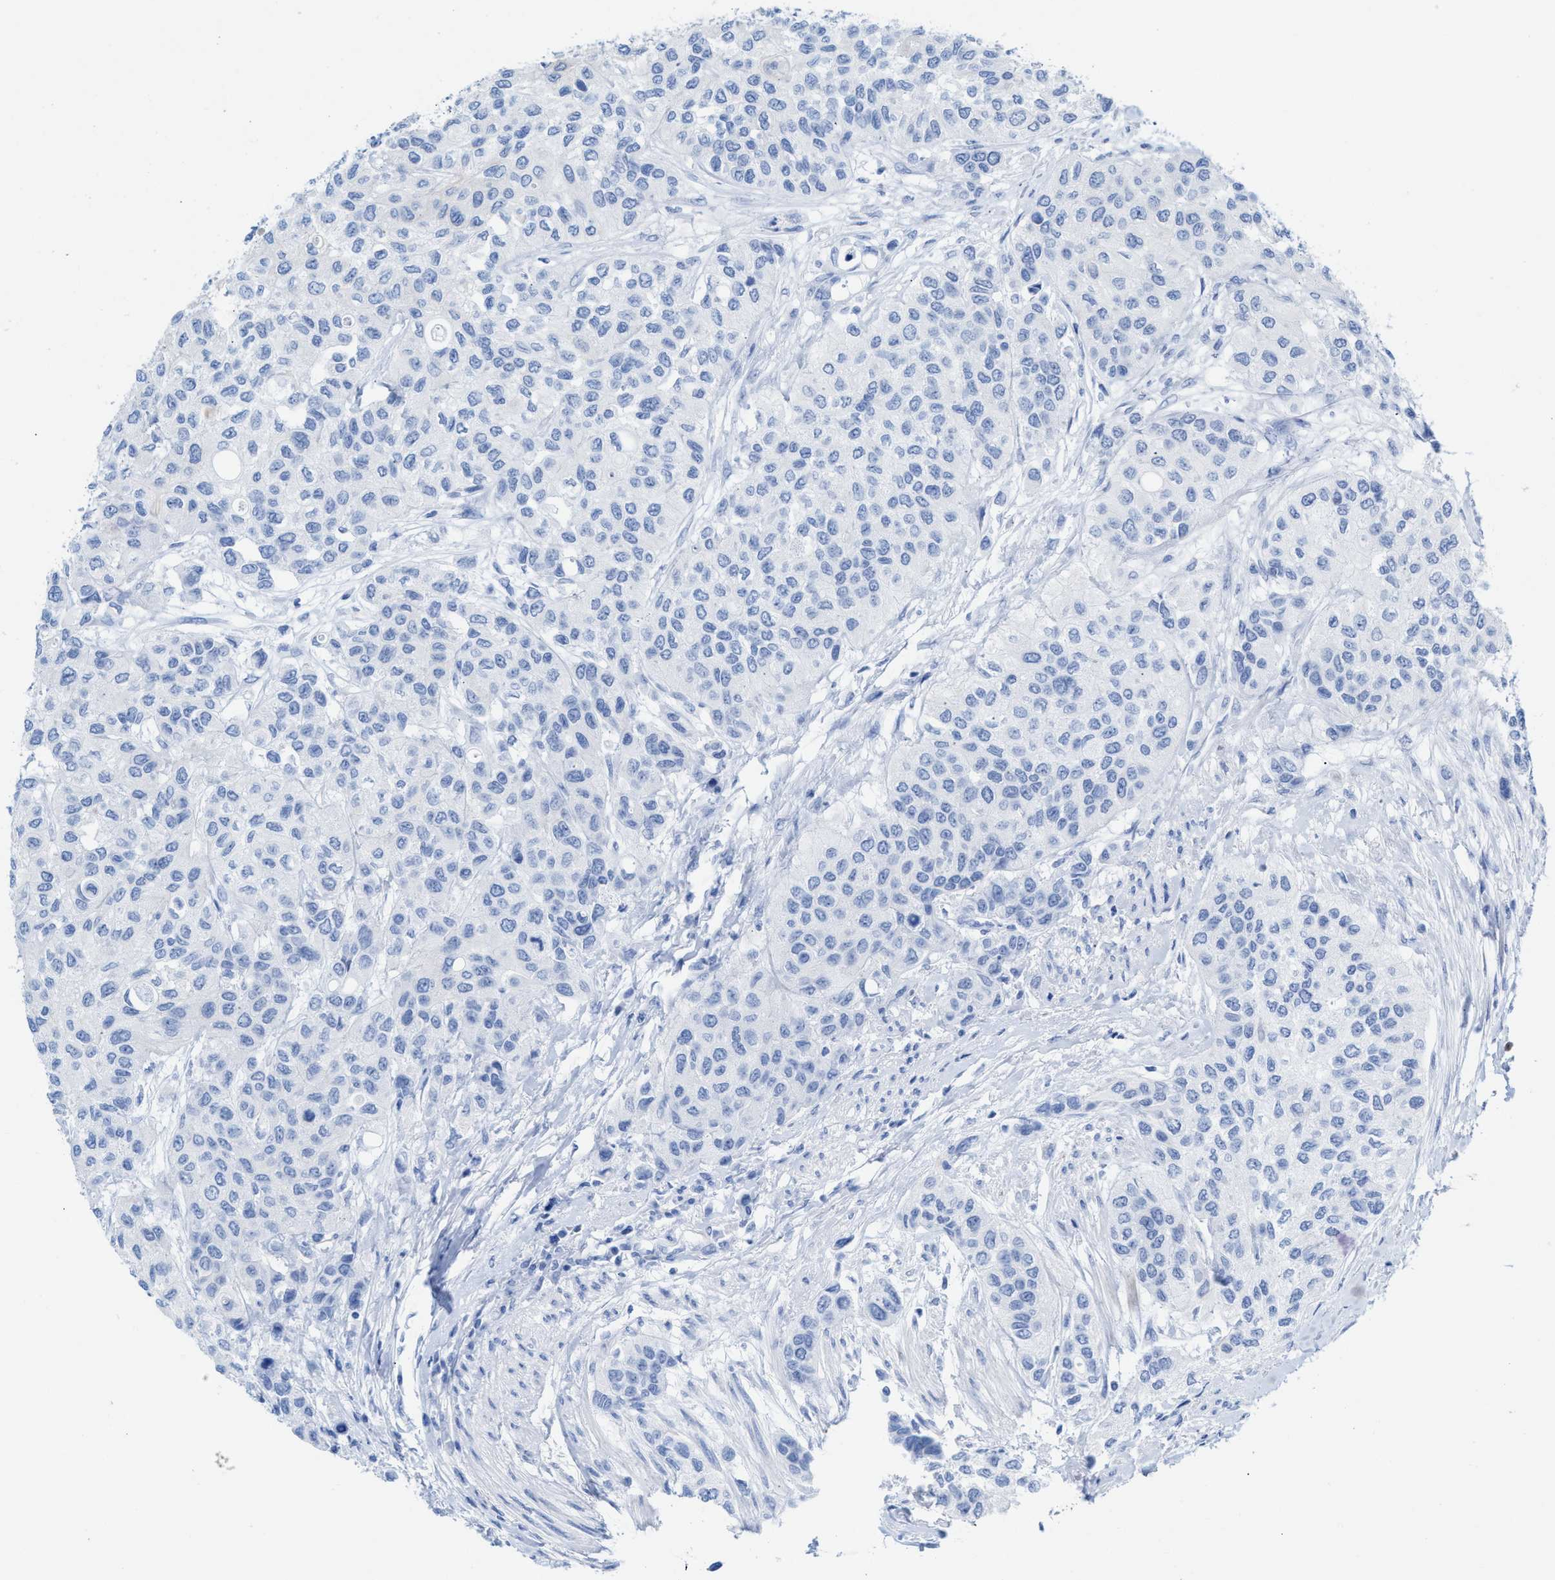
{"staining": {"intensity": "negative", "quantity": "none", "location": "none"}, "tissue": "urothelial cancer", "cell_type": "Tumor cells", "image_type": "cancer", "snomed": [{"axis": "morphology", "description": "Urothelial carcinoma, High grade"}, {"axis": "topography", "description": "Urinary bladder"}], "caption": "IHC of human urothelial cancer demonstrates no staining in tumor cells.", "gene": "CPA1", "patient": {"sex": "female", "age": 56}}